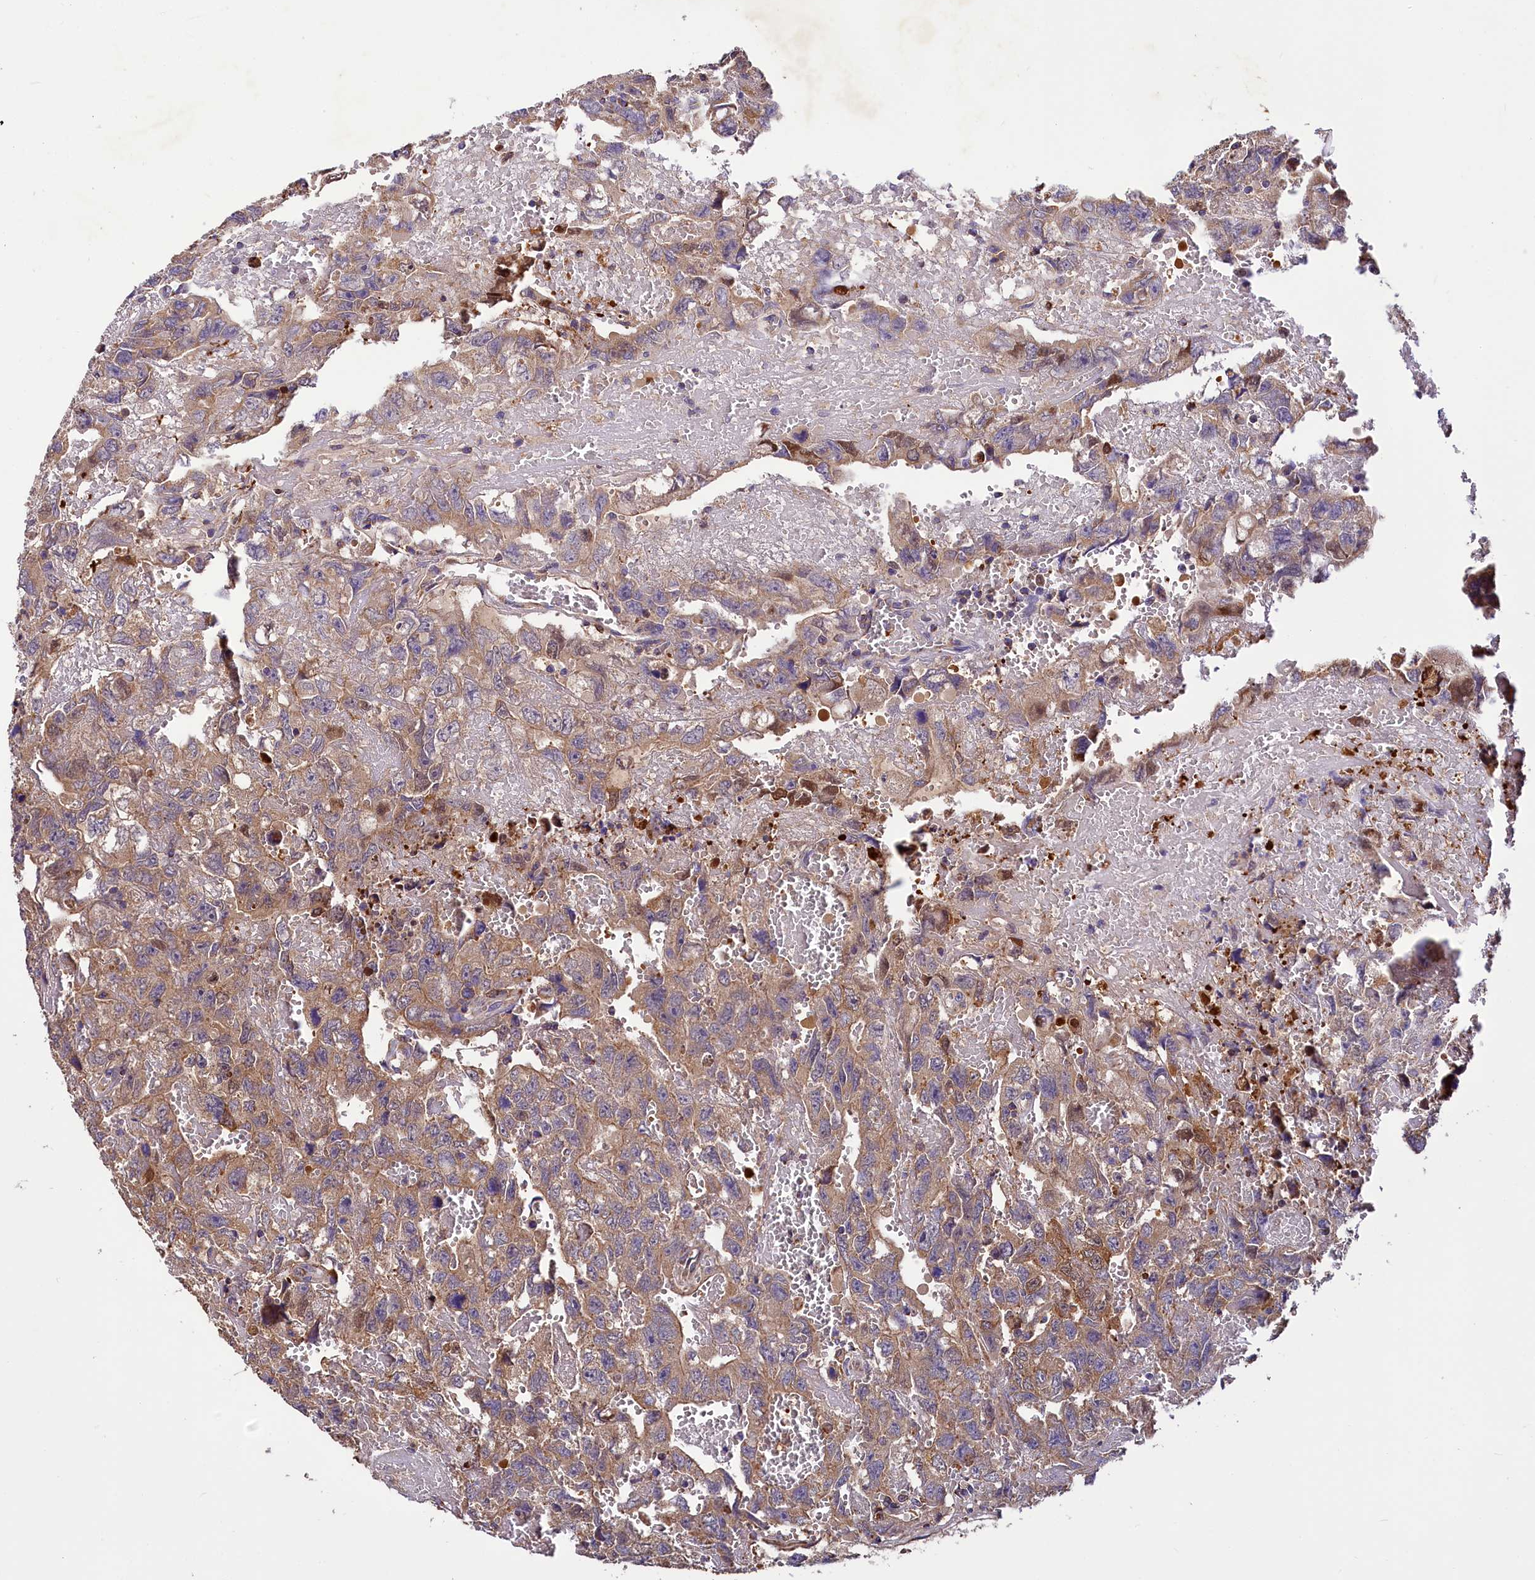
{"staining": {"intensity": "moderate", "quantity": ">75%", "location": "cytoplasmic/membranous"}, "tissue": "testis cancer", "cell_type": "Tumor cells", "image_type": "cancer", "snomed": [{"axis": "morphology", "description": "Carcinoma, Embryonal, NOS"}, {"axis": "topography", "description": "Testis"}], "caption": "This is a histology image of immunohistochemistry (IHC) staining of testis embryonal carcinoma, which shows moderate positivity in the cytoplasmic/membranous of tumor cells.", "gene": "TASOR2", "patient": {"sex": "male", "age": 45}}